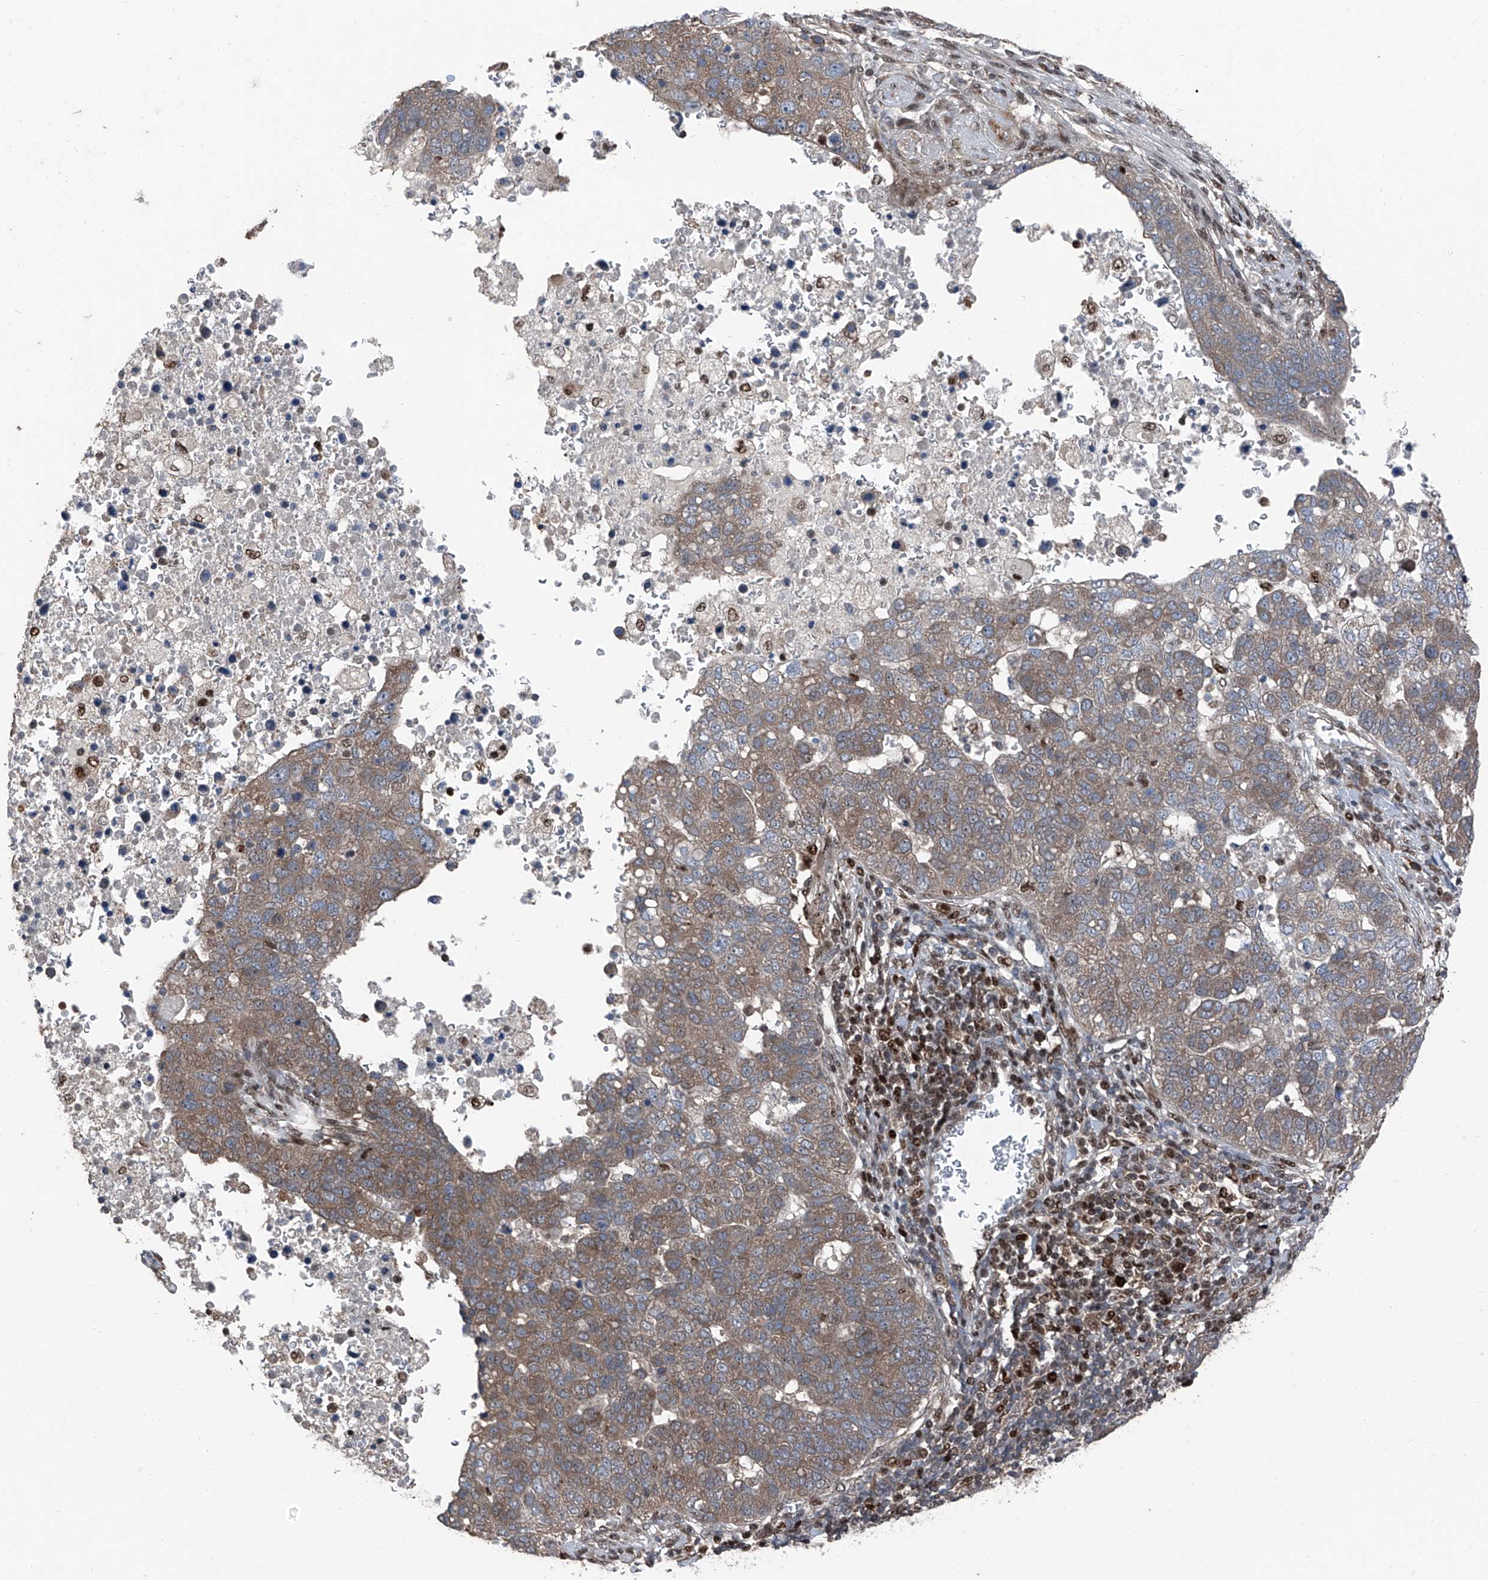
{"staining": {"intensity": "moderate", "quantity": ">75%", "location": "cytoplasmic/membranous"}, "tissue": "pancreatic cancer", "cell_type": "Tumor cells", "image_type": "cancer", "snomed": [{"axis": "morphology", "description": "Adenocarcinoma, NOS"}, {"axis": "topography", "description": "Pancreas"}], "caption": "Immunohistochemistry (IHC) (DAB (3,3'-diaminobenzidine)) staining of pancreatic adenocarcinoma exhibits moderate cytoplasmic/membranous protein positivity in about >75% of tumor cells. (IHC, brightfield microscopy, high magnification).", "gene": "FKBP5", "patient": {"sex": "female", "age": 61}}